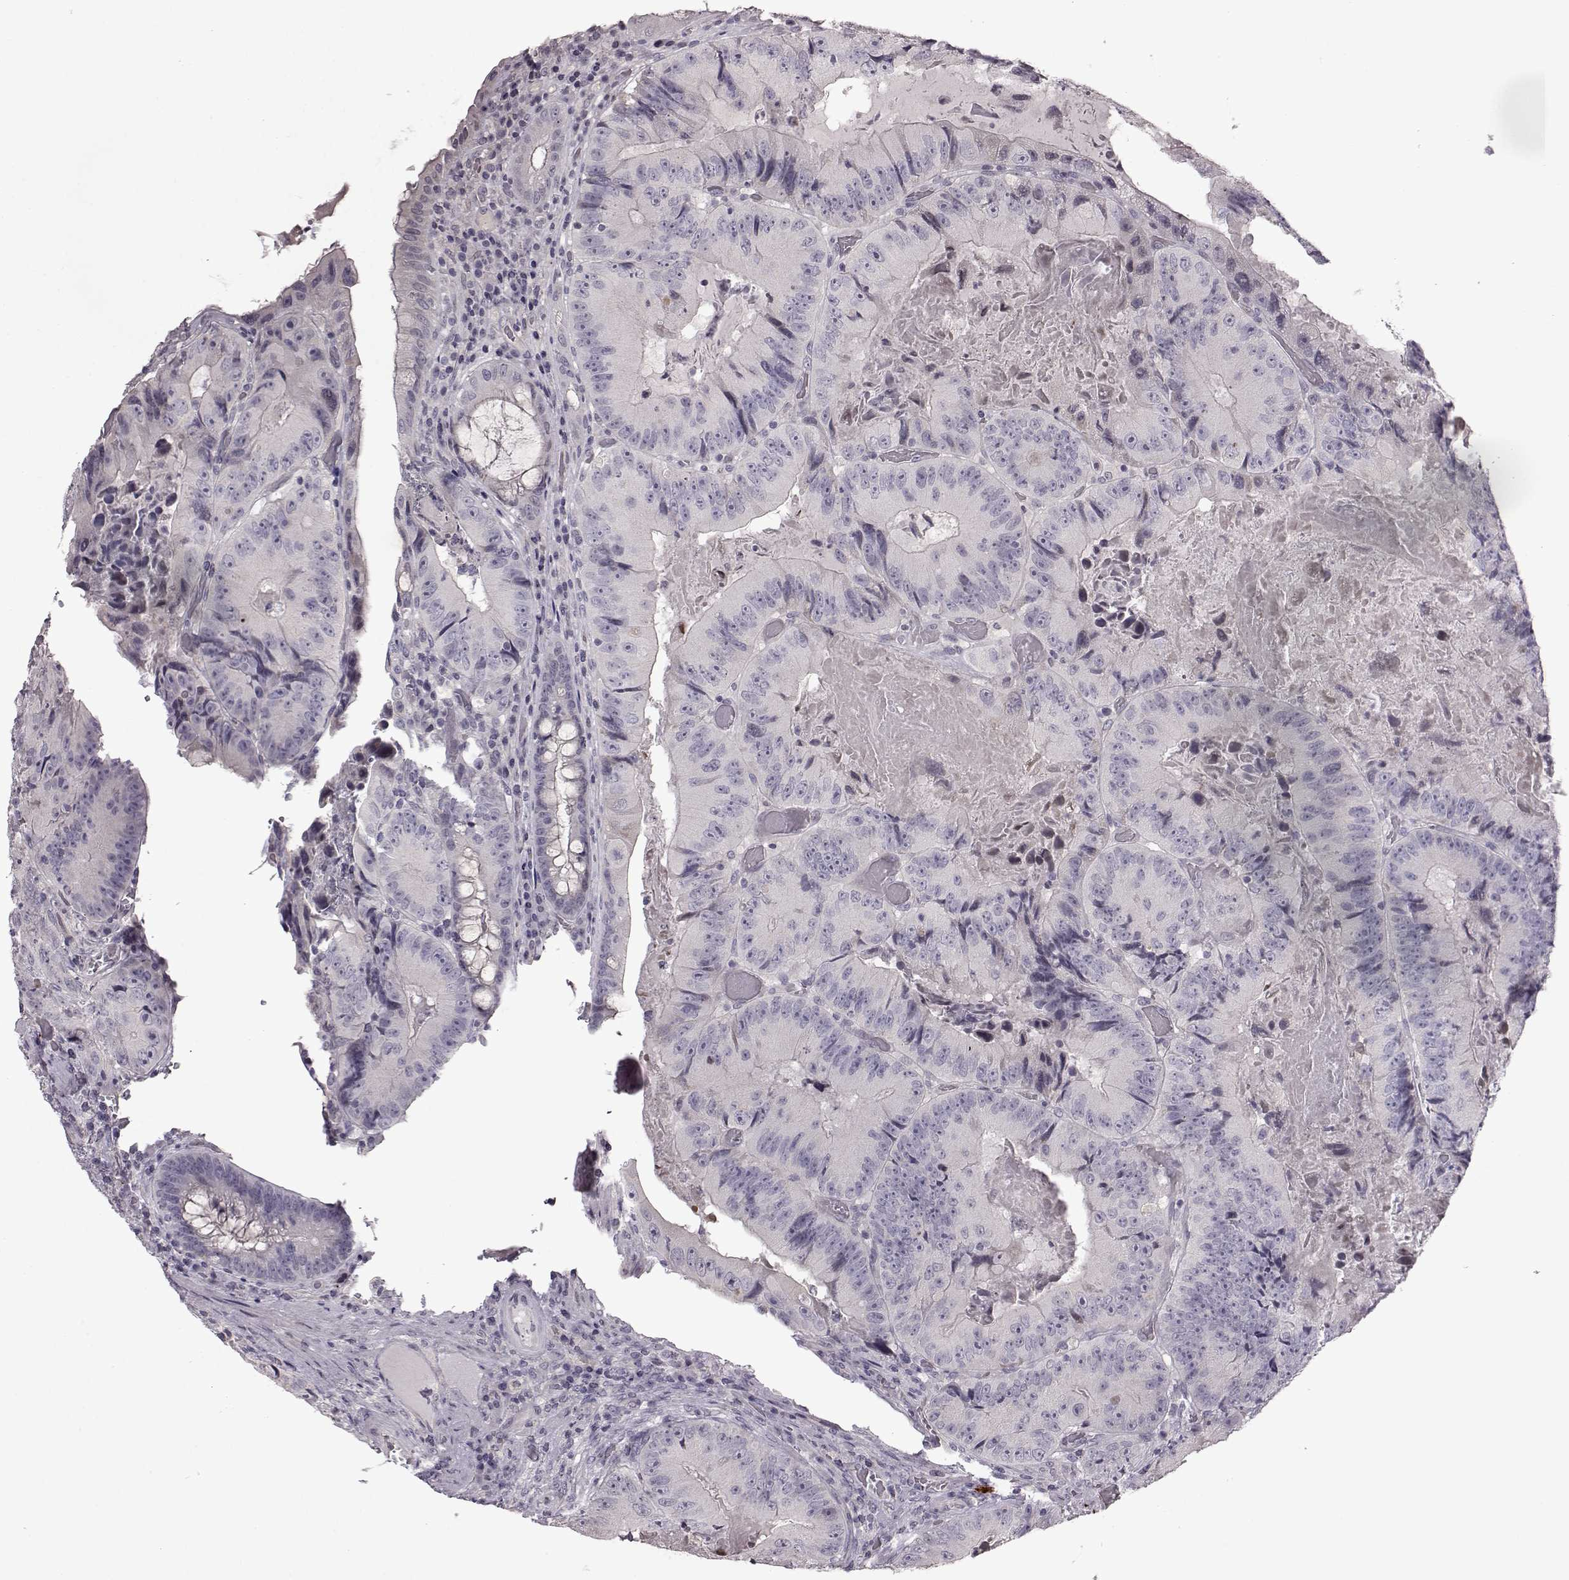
{"staining": {"intensity": "negative", "quantity": "none", "location": "none"}, "tissue": "colorectal cancer", "cell_type": "Tumor cells", "image_type": "cancer", "snomed": [{"axis": "morphology", "description": "Adenocarcinoma, NOS"}, {"axis": "topography", "description": "Colon"}], "caption": "Tumor cells are negative for brown protein staining in colorectal cancer (adenocarcinoma).", "gene": "GAL", "patient": {"sex": "female", "age": 86}}